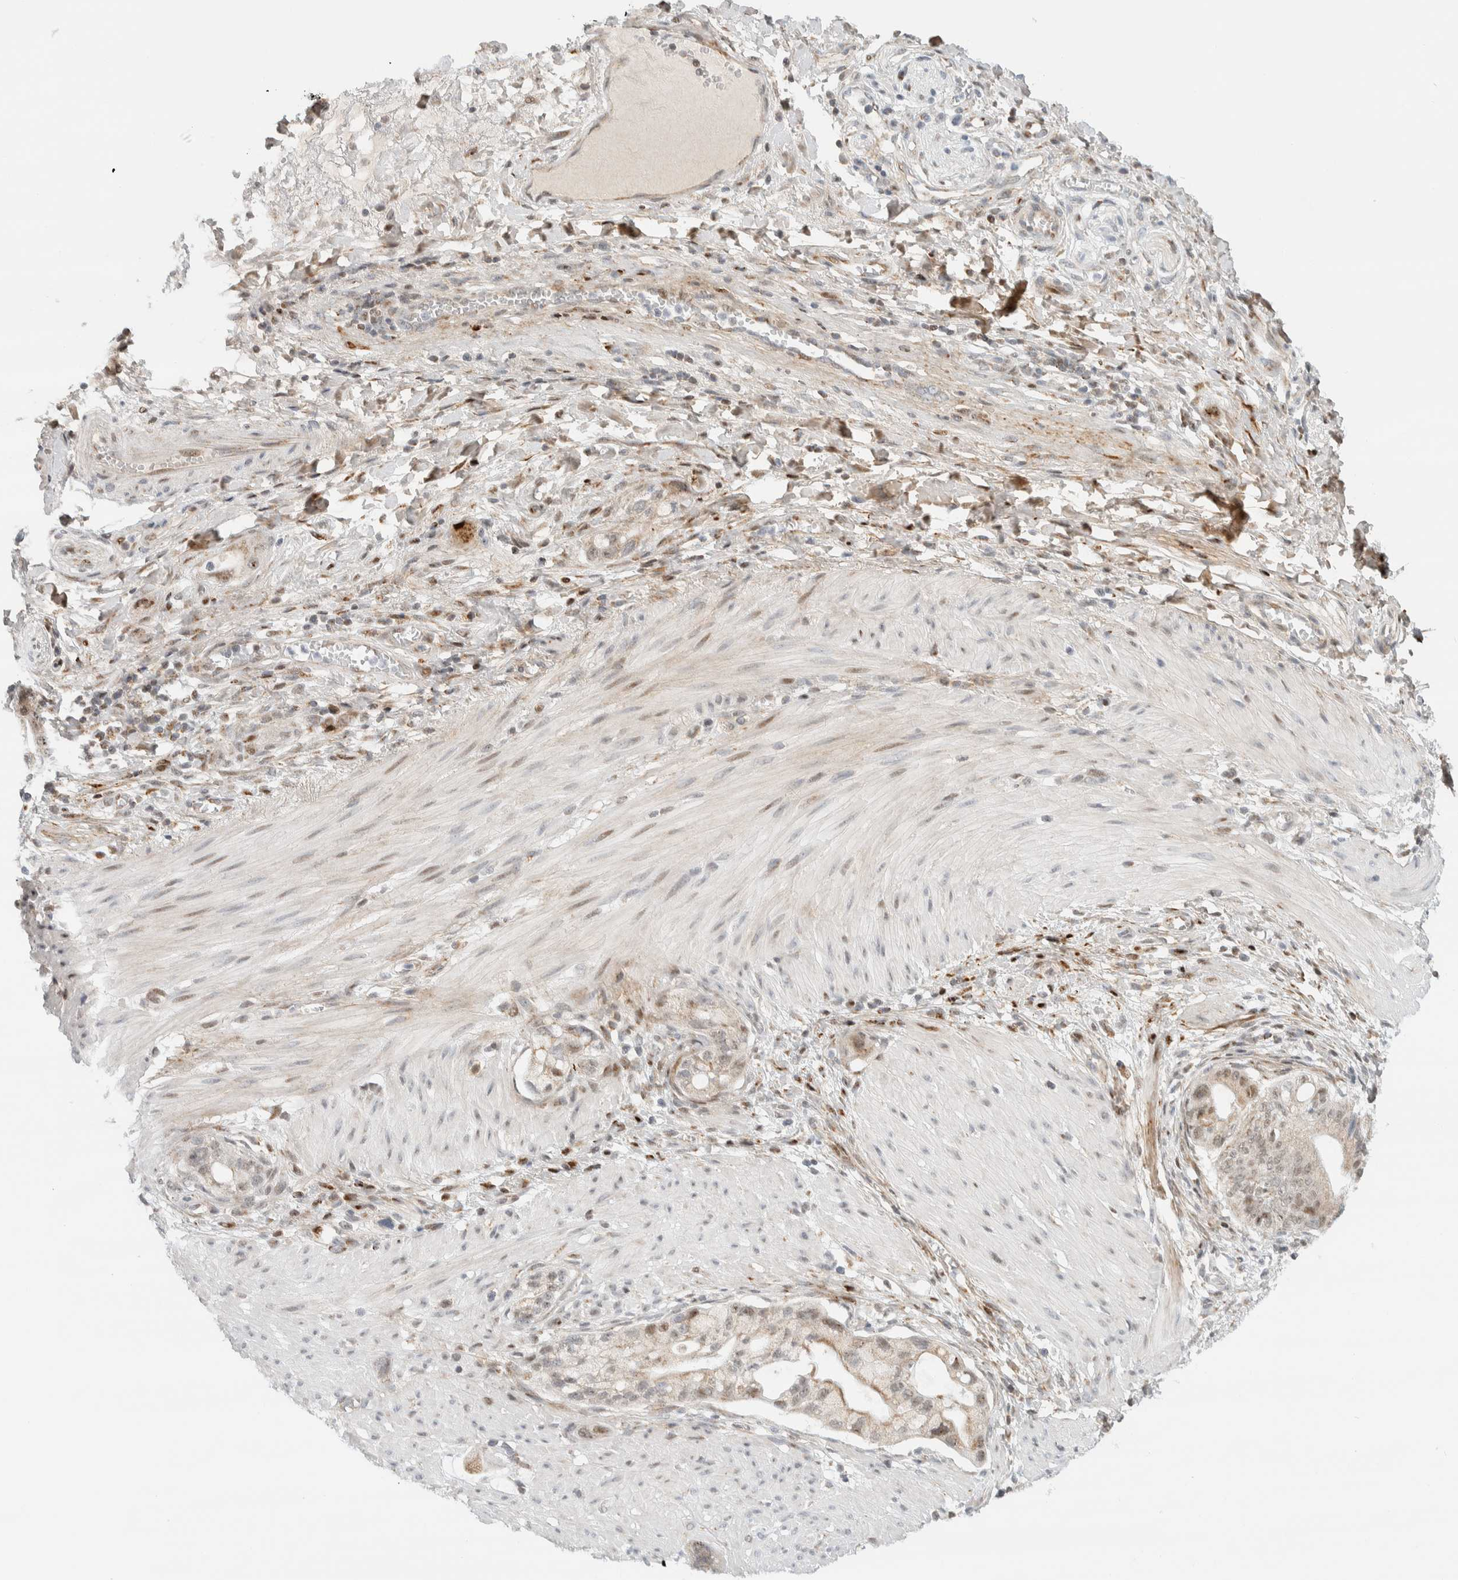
{"staining": {"intensity": "weak", "quantity": "25%-75%", "location": "cytoplasmic/membranous,nuclear"}, "tissue": "stomach cancer", "cell_type": "Tumor cells", "image_type": "cancer", "snomed": [{"axis": "morphology", "description": "Adenocarcinoma, NOS"}, {"axis": "topography", "description": "Stomach"}, {"axis": "topography", "description": "Stomach, lower"}], "caption": "Protein analysis of stomach adenocarcinoma tissue shows weak cytoplasmic/membranous and nuclear positivity in about 25%-75% of tumor cells.", "gene": "TSPAN32", "patient": {"sex": "female", "age": 48}}